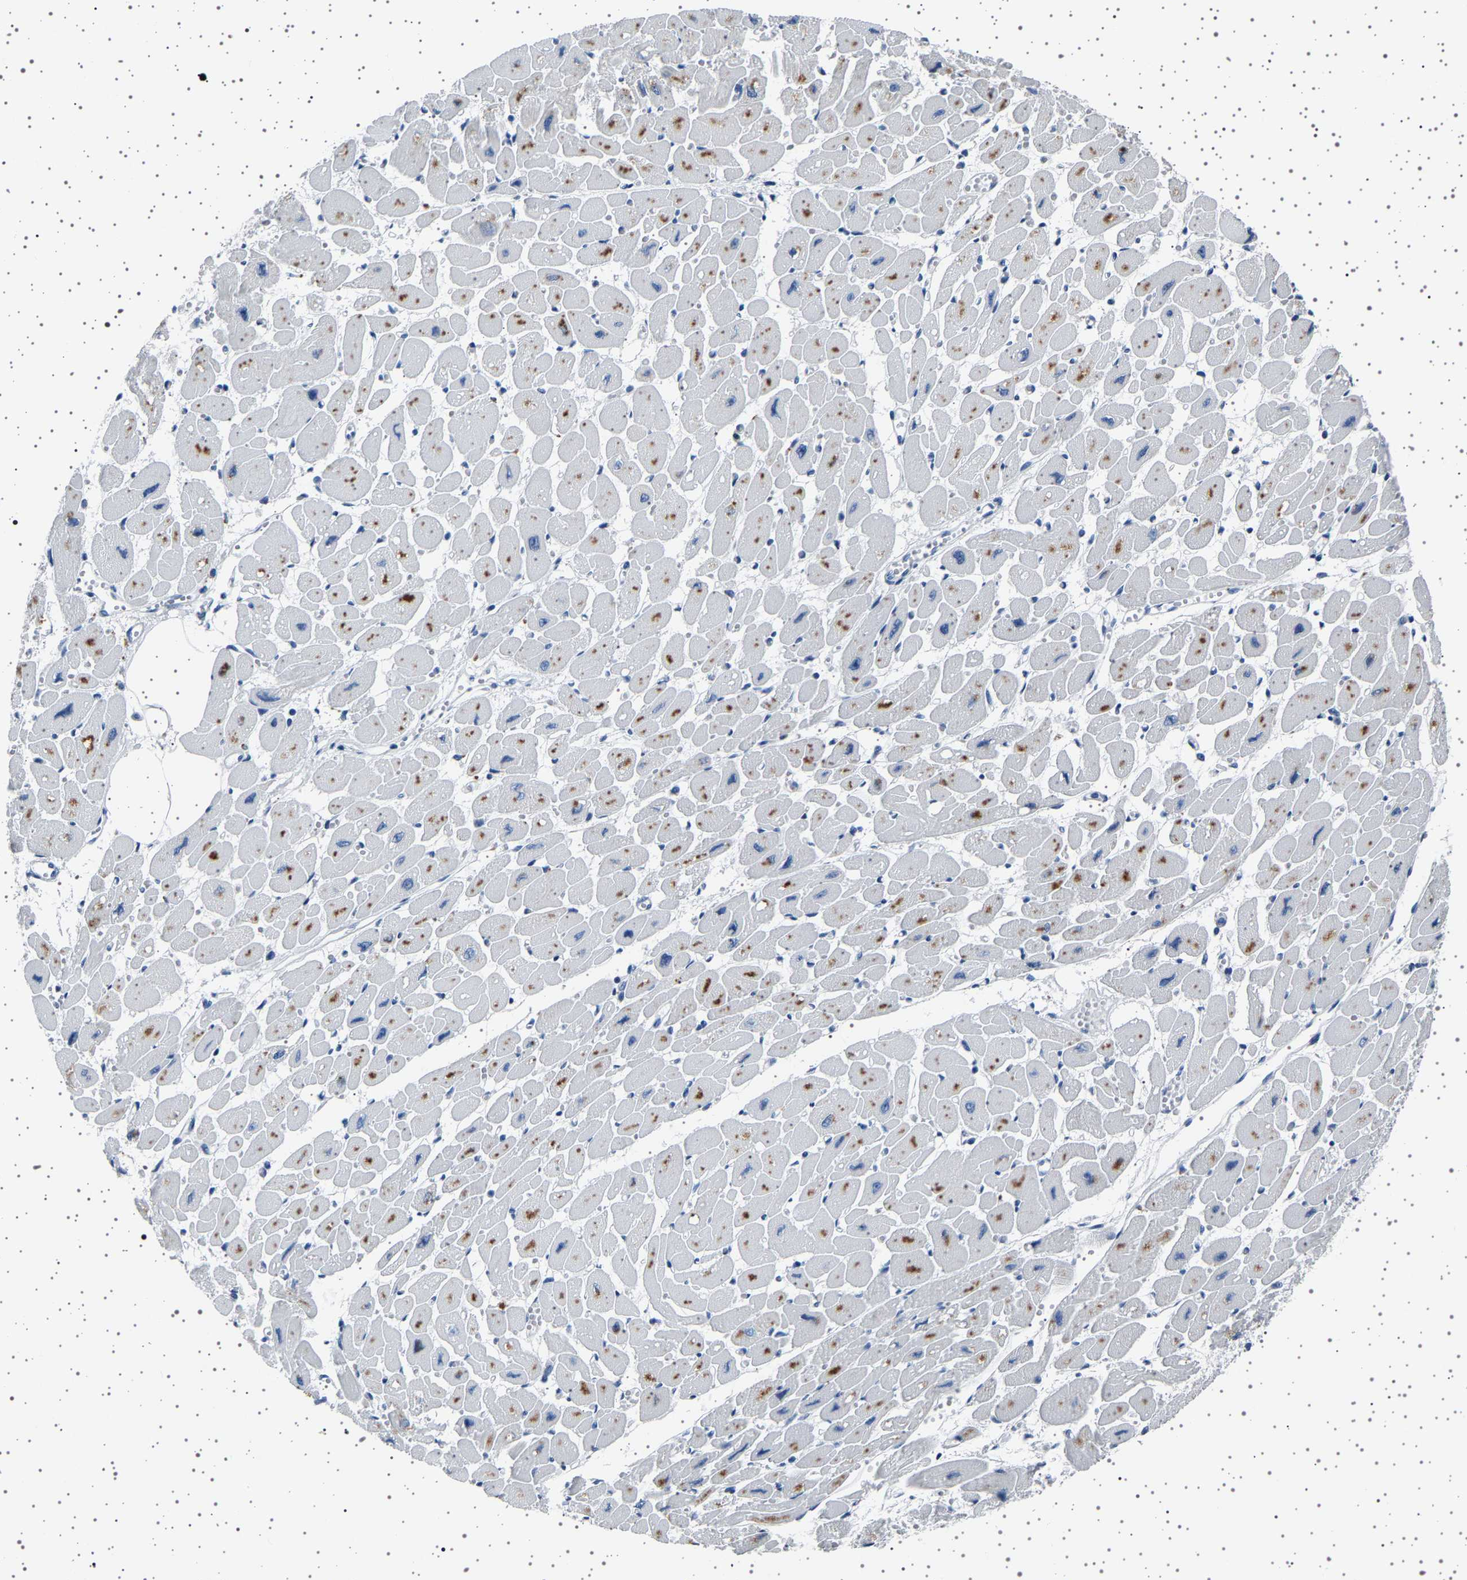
{"staining": {"intensity": "negative", "quantity": "none", "location": "none"}, "tissue": "heart muscle", "cell_type": "Cardiomyocytes", "image_type": "normal", "snomed": [{"axis": "morphology", "description": "Normal tissue, NOS"}, {"axis": "topography", "description": "Heart"}], "caption": "Heart muscle was stained to show a protein in brown. There is no significant staining in cardiomyocytes.", "gene": "FTCD", "patient": {"sex": "female", "age": 54}}